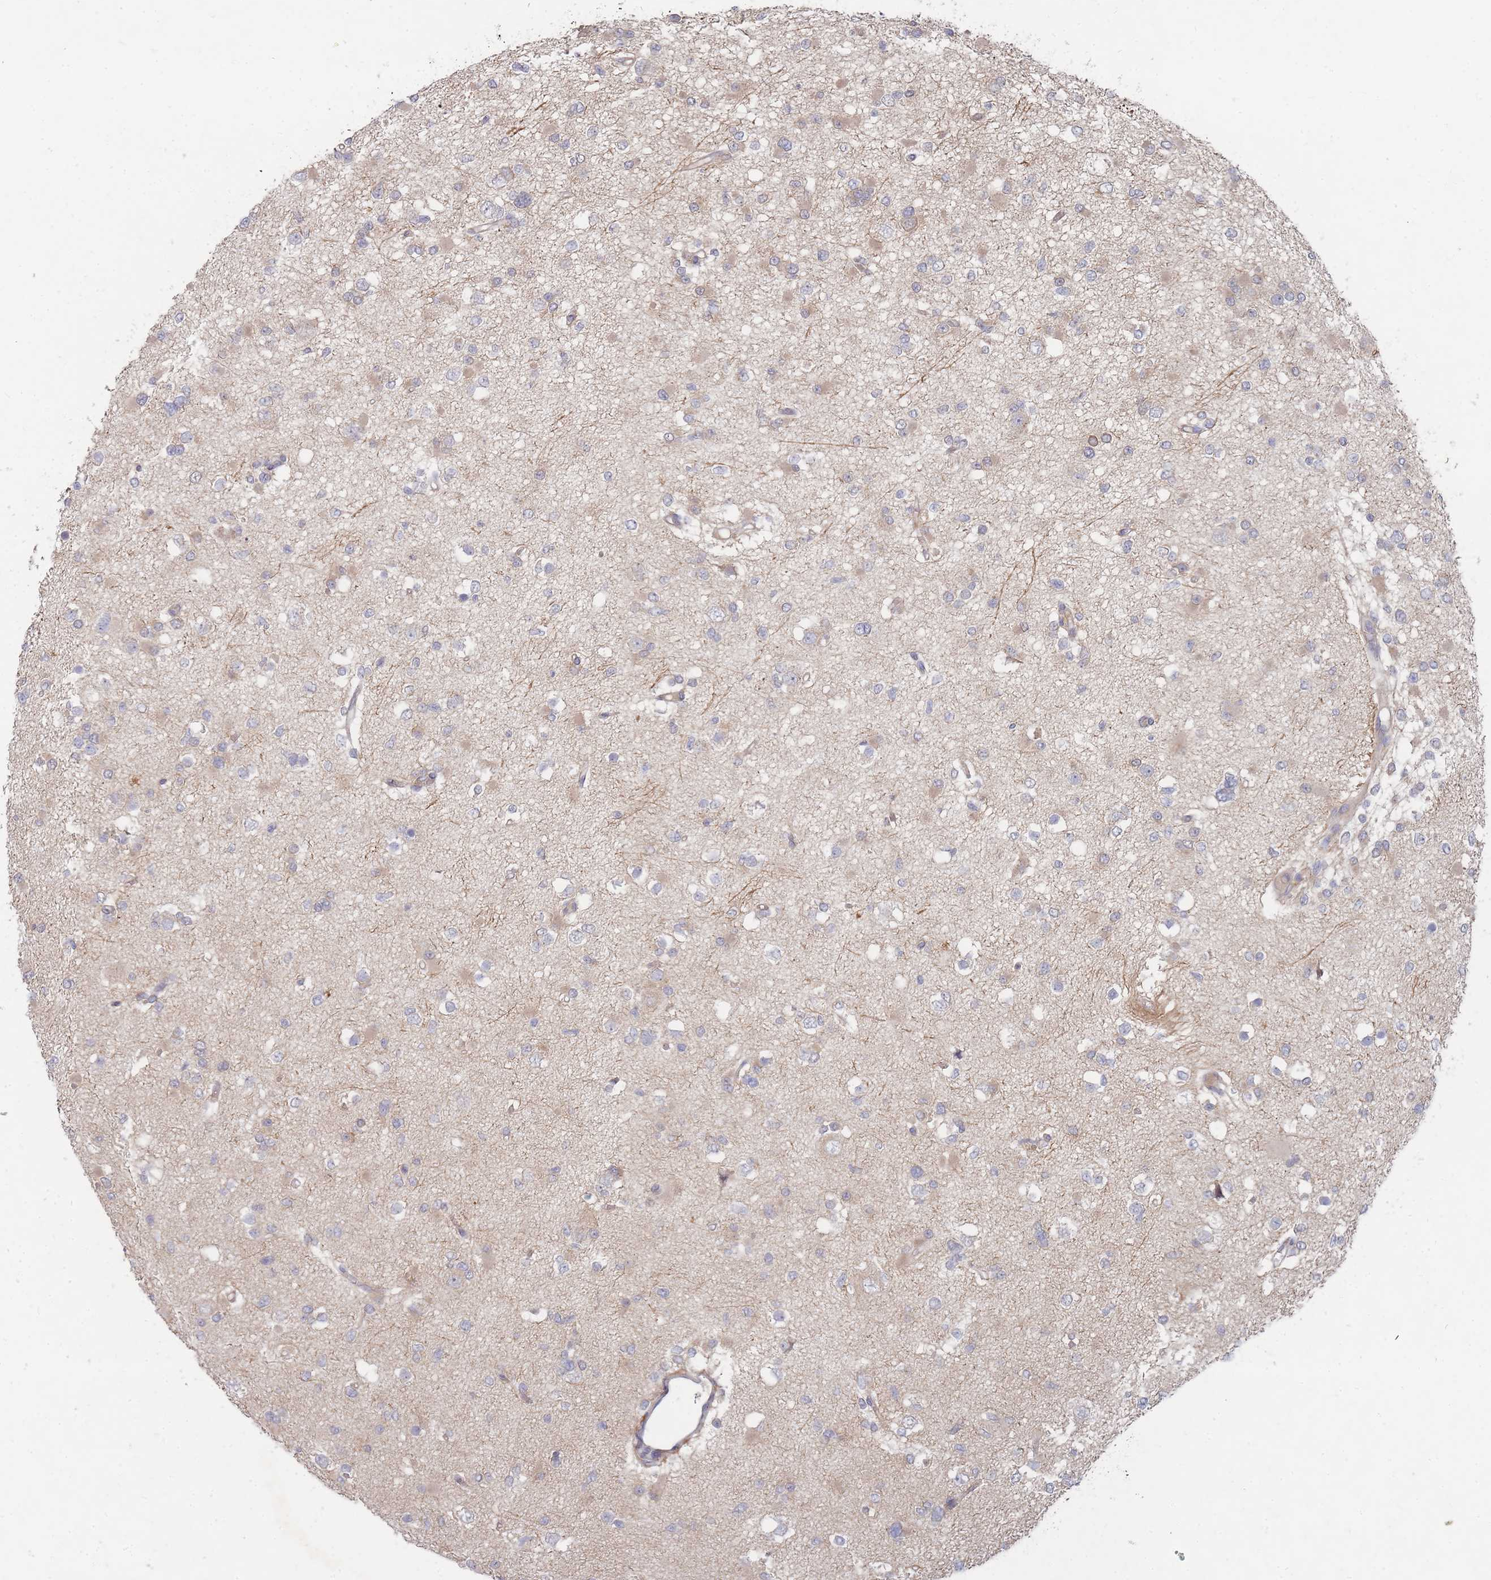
{"staining": {"intensity": "negative", "quantity": "none", "location": "none"}, "tissue": "glioma", "cell_type": "Tumor cells", "image_type": "cancer", "snomed": [{"axis": "morphology", "description": "Glioma, malignant, Low grade"}, {"axis": "topography", "description": "Brain"}], "caption": "Low-grade glioma (malignant) was stained to show a protein in brown. There is no significant expression in tumor cells.", "gene": "SLC35F5", "patient": {"sex": "female", "age": 22}}